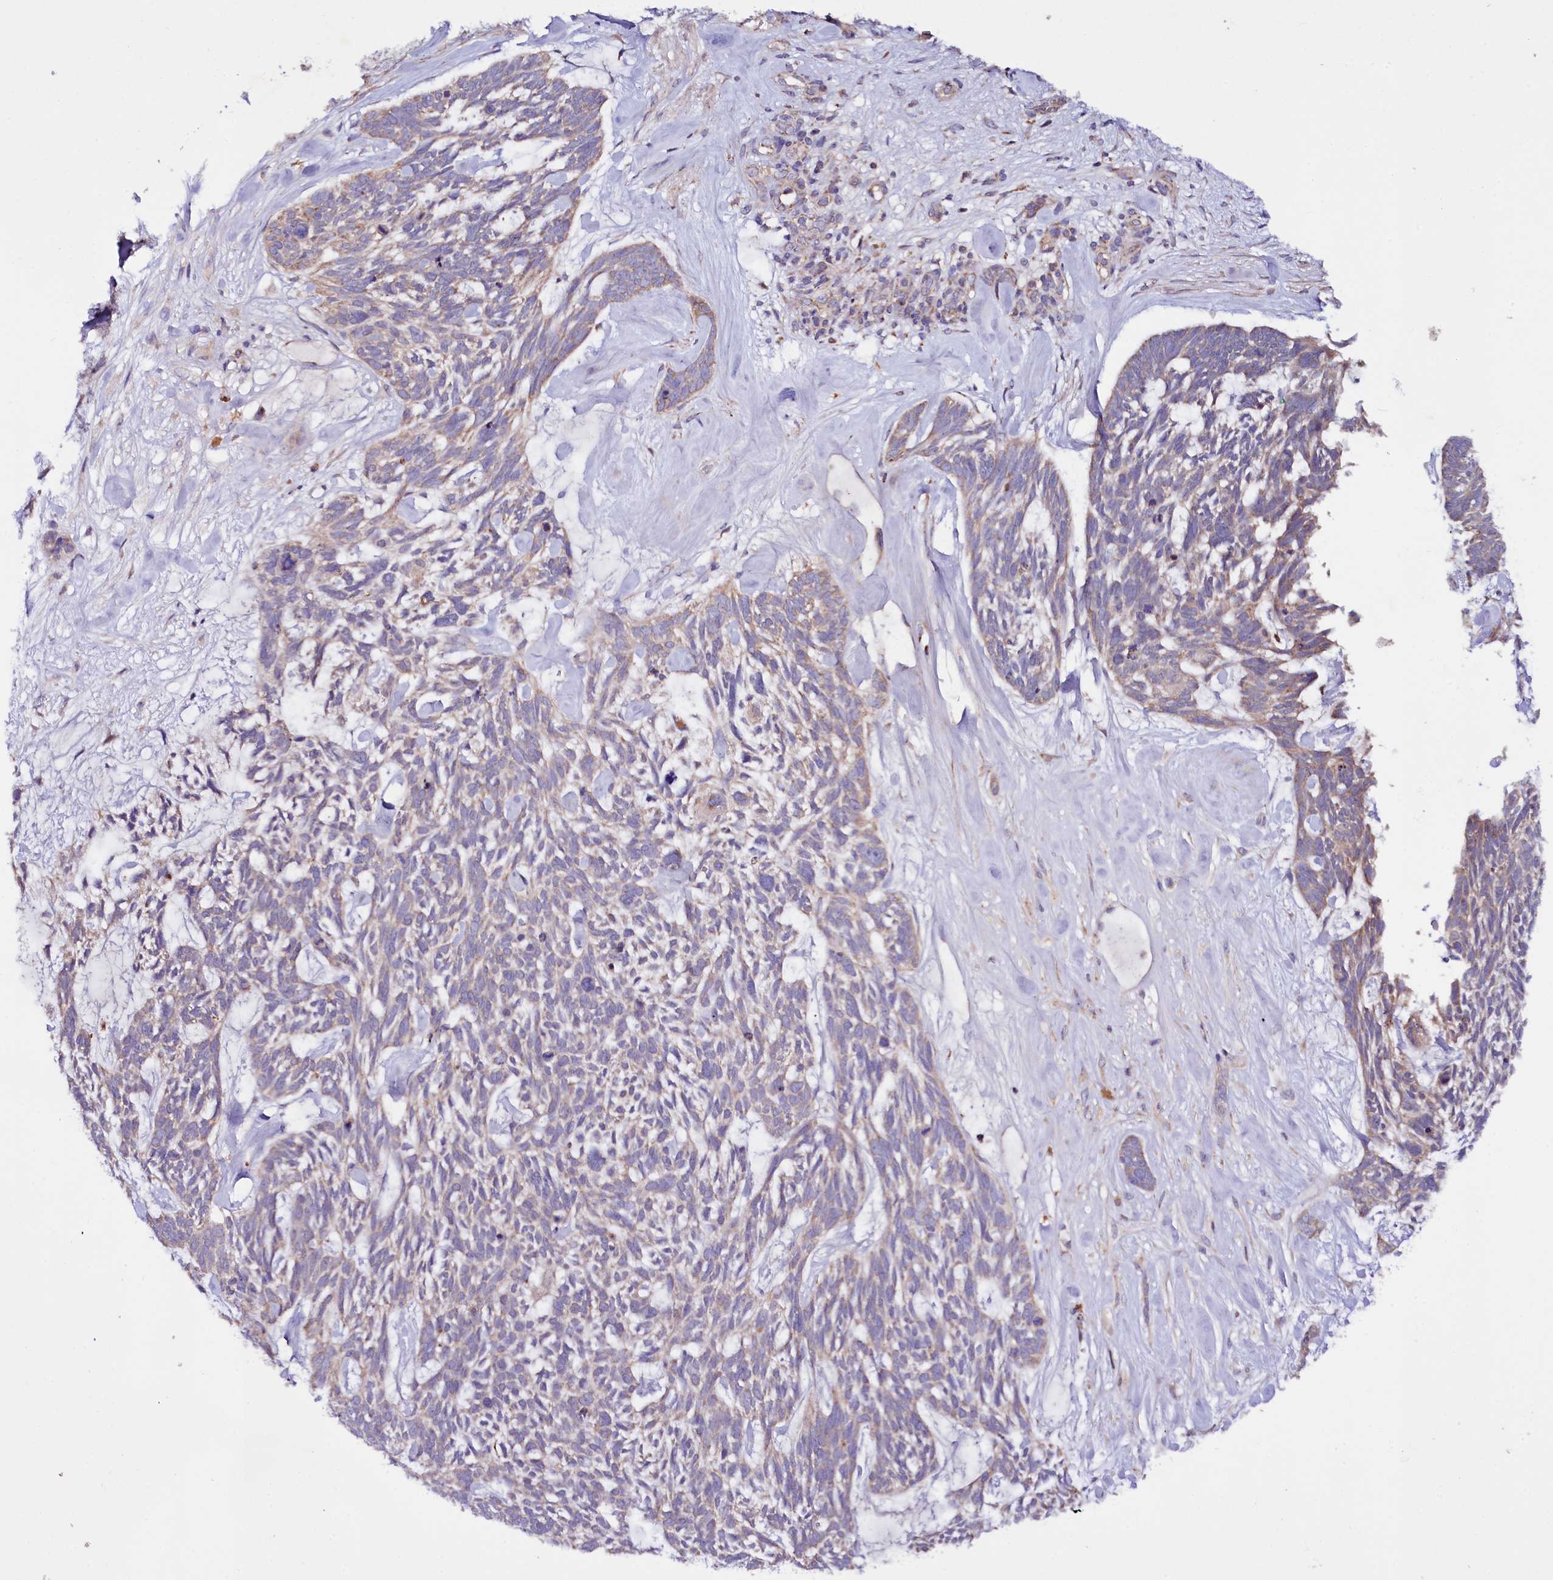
{"staining": {"intensity": "negative", "quantity": "none", "location": "none"}, "tissue": "skin cancer", "cell_type": "Tumor cells", "image_type": "cancer", "snomed": [{"axis": "morphology", "description": "Basal cell carcinoma"}, {"axis": "topography", "description": "Skin"}], "caption": "There is no significant staining in tumor cells of basal cell carcinoma (skin).", "gene": "ZNF45", "patient": {"sex": "male", "age": 88}}